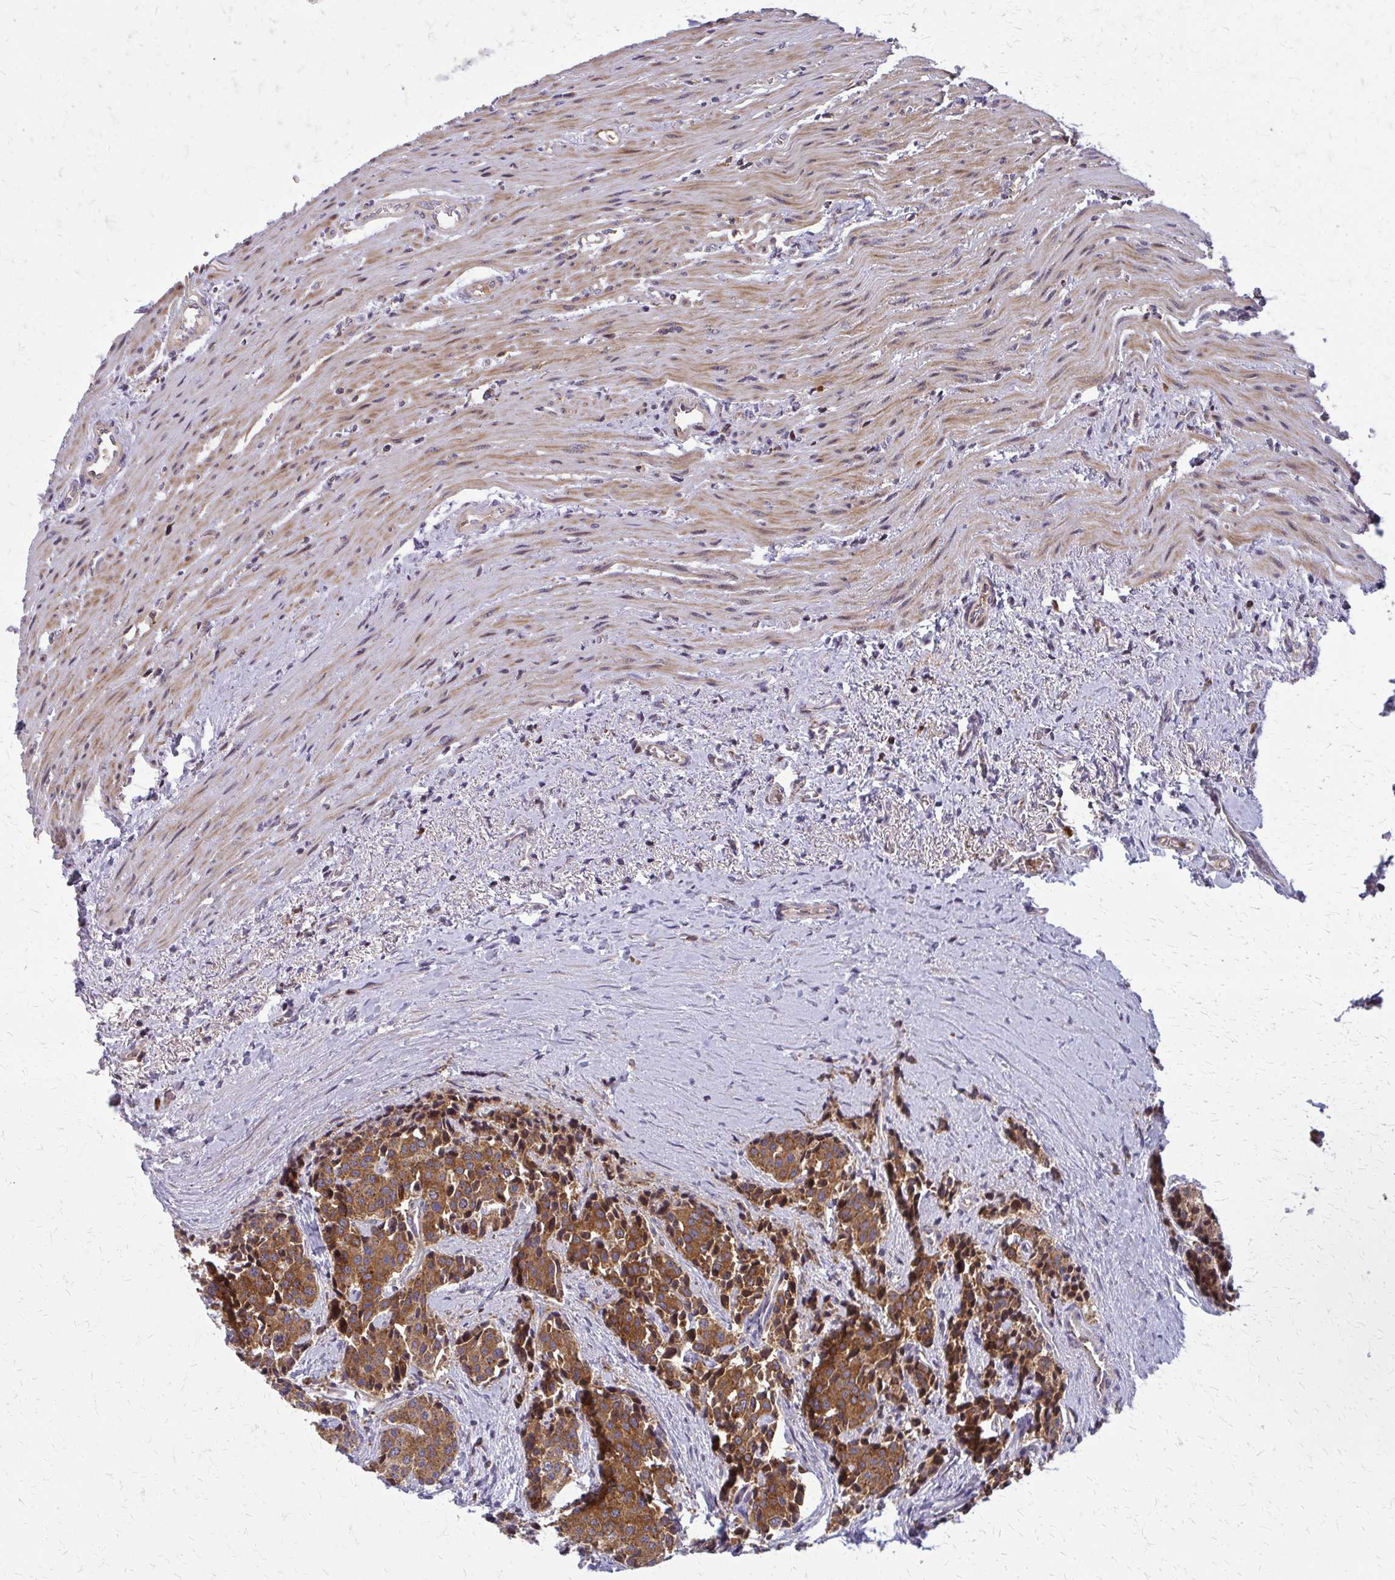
{"staining": {"intensity": "strong", "quantity": ">75%", "location": "cytoplasmic/membranous"}, "tissue": "carcinoid", "cell_type": "Tumor cells", "image_type": "cancer", "snomed": [{"axis": "morphology", "description": "Carcinoid, malignant, NOS"}, {"axis": "topography", "description": "Small intestine"}], "caption": "This photomicrograph shows immunohistochemistry (IHC) staining of human malignant carcinoid, with high strong cytoplasmic/membranous expression in about >75% of tumor cells.", "gene": "MCCC1", "patient": {"sex": "male", "age": 73}}